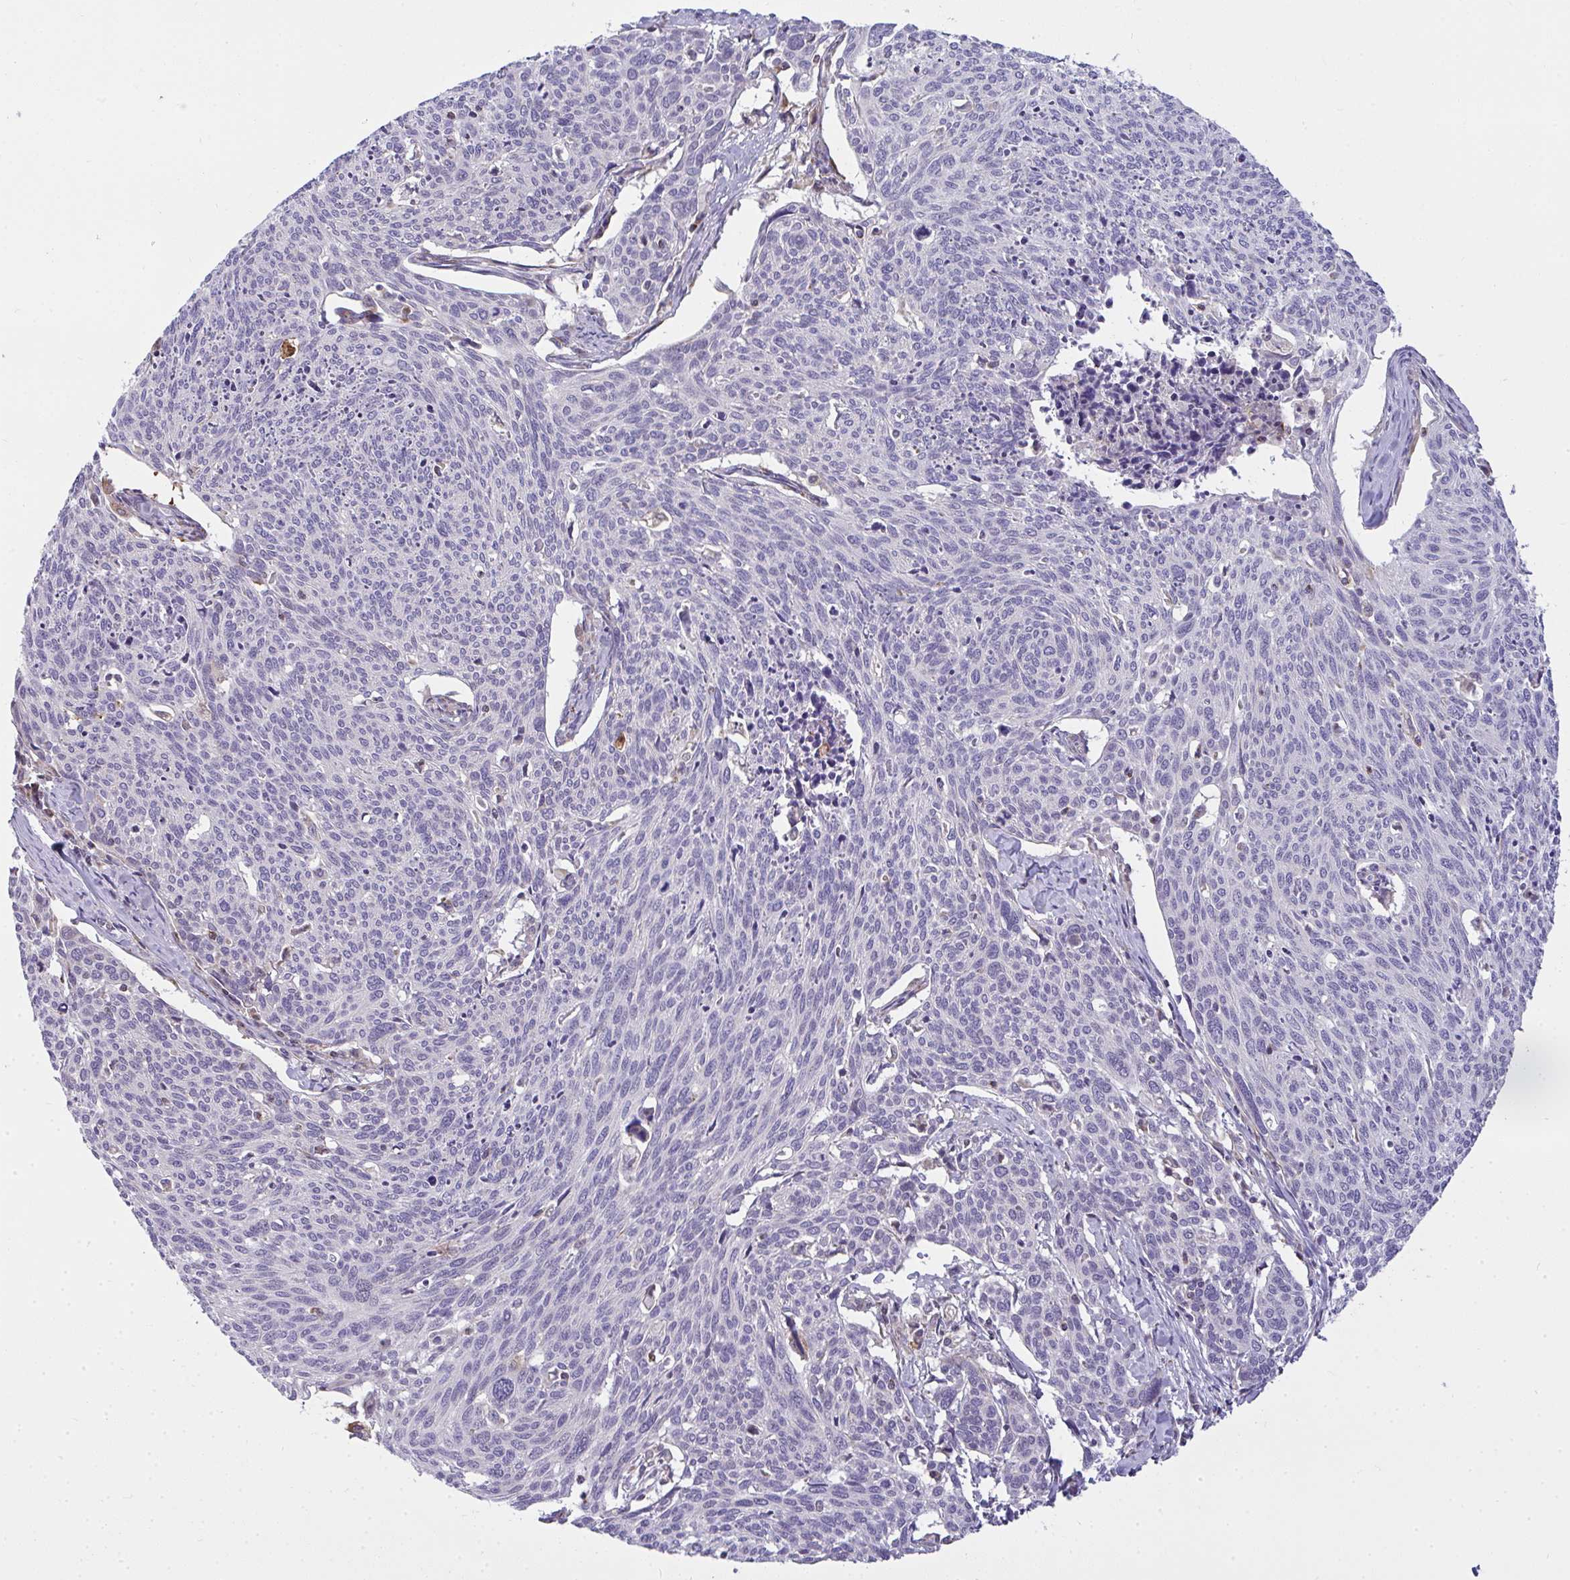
{"staining": {"intensity": "negative", "quantity": "none", "location": "none"}, "tissue": "cervical cancer", "cell_type": "Tumor cells", "image_type": "cancer", "snomed": [{"axis": "morphology", "description": "Squamous cell carcinoma, NOS"}, {"axis": "topography", "description": "Cervix"}], "caption": "Tumor cells are negative for brown protein staining in cervical squamous cell carcinoma.", "gene": "SRRM4", "patient": {"sex": "female", "age": 49}}